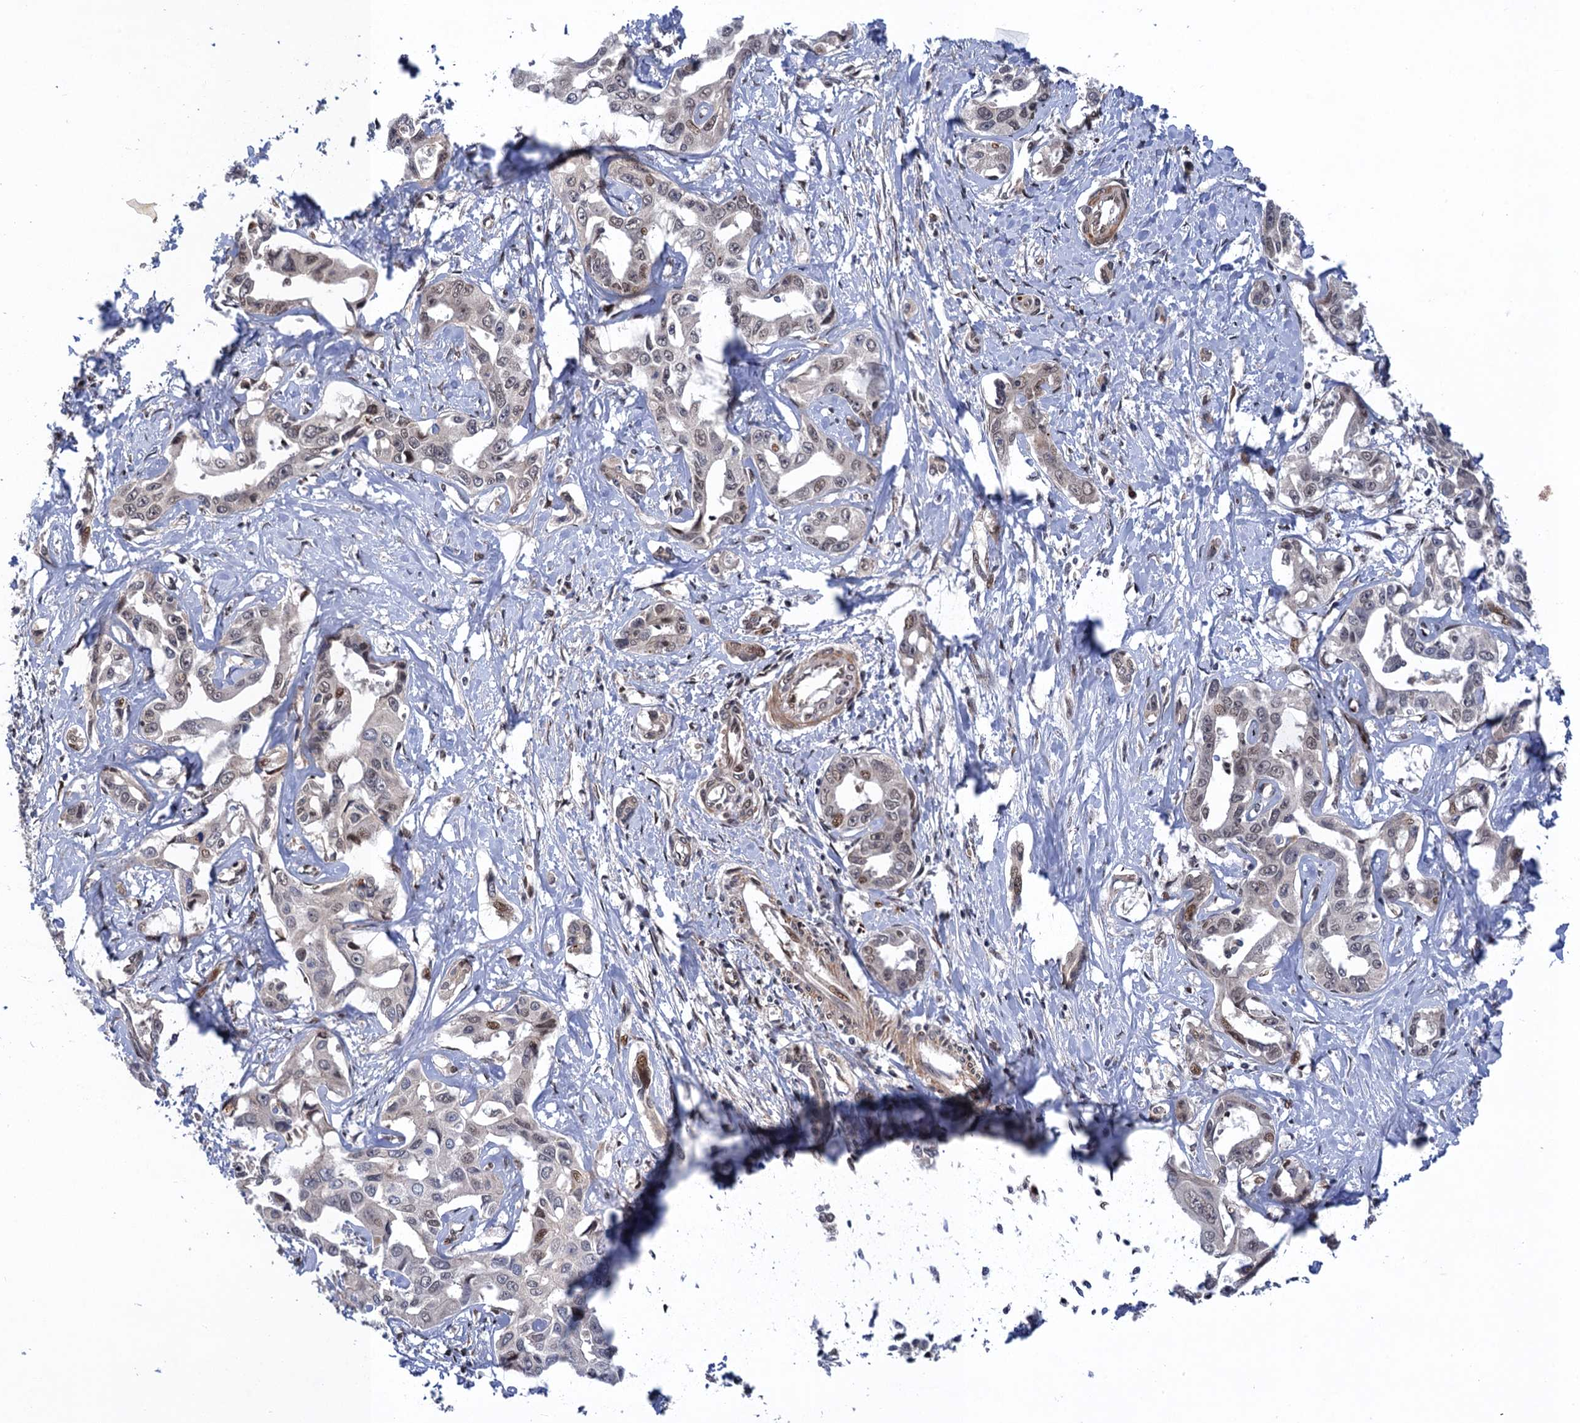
{"staining": {"intensity": "weak", "quantity": "25%-75%", "location": "nuclear"}, "tissue": "liver cancer", "cell_type": "Tumor cells", "image_type": "cancer", "snomed": [{"axis": "morphology", "description": "Cholangiocarcinoma"}, {"axis": "topography", "description": "Liver"}], "caption": "IHC (DAB (3,3'-diaminobenzidine)) staining of liver cancer (cholangiocarcinoma) reveals weak nuclear protein positivity in about 25%-75% of tumor cells. The protein of interest is stained brown, and the nuclei are stained in blue (DAB IHC with brightfield microscopy, high magnification).", "gene": "NEK8", "patient": {"sex": "male", "age": 59}}